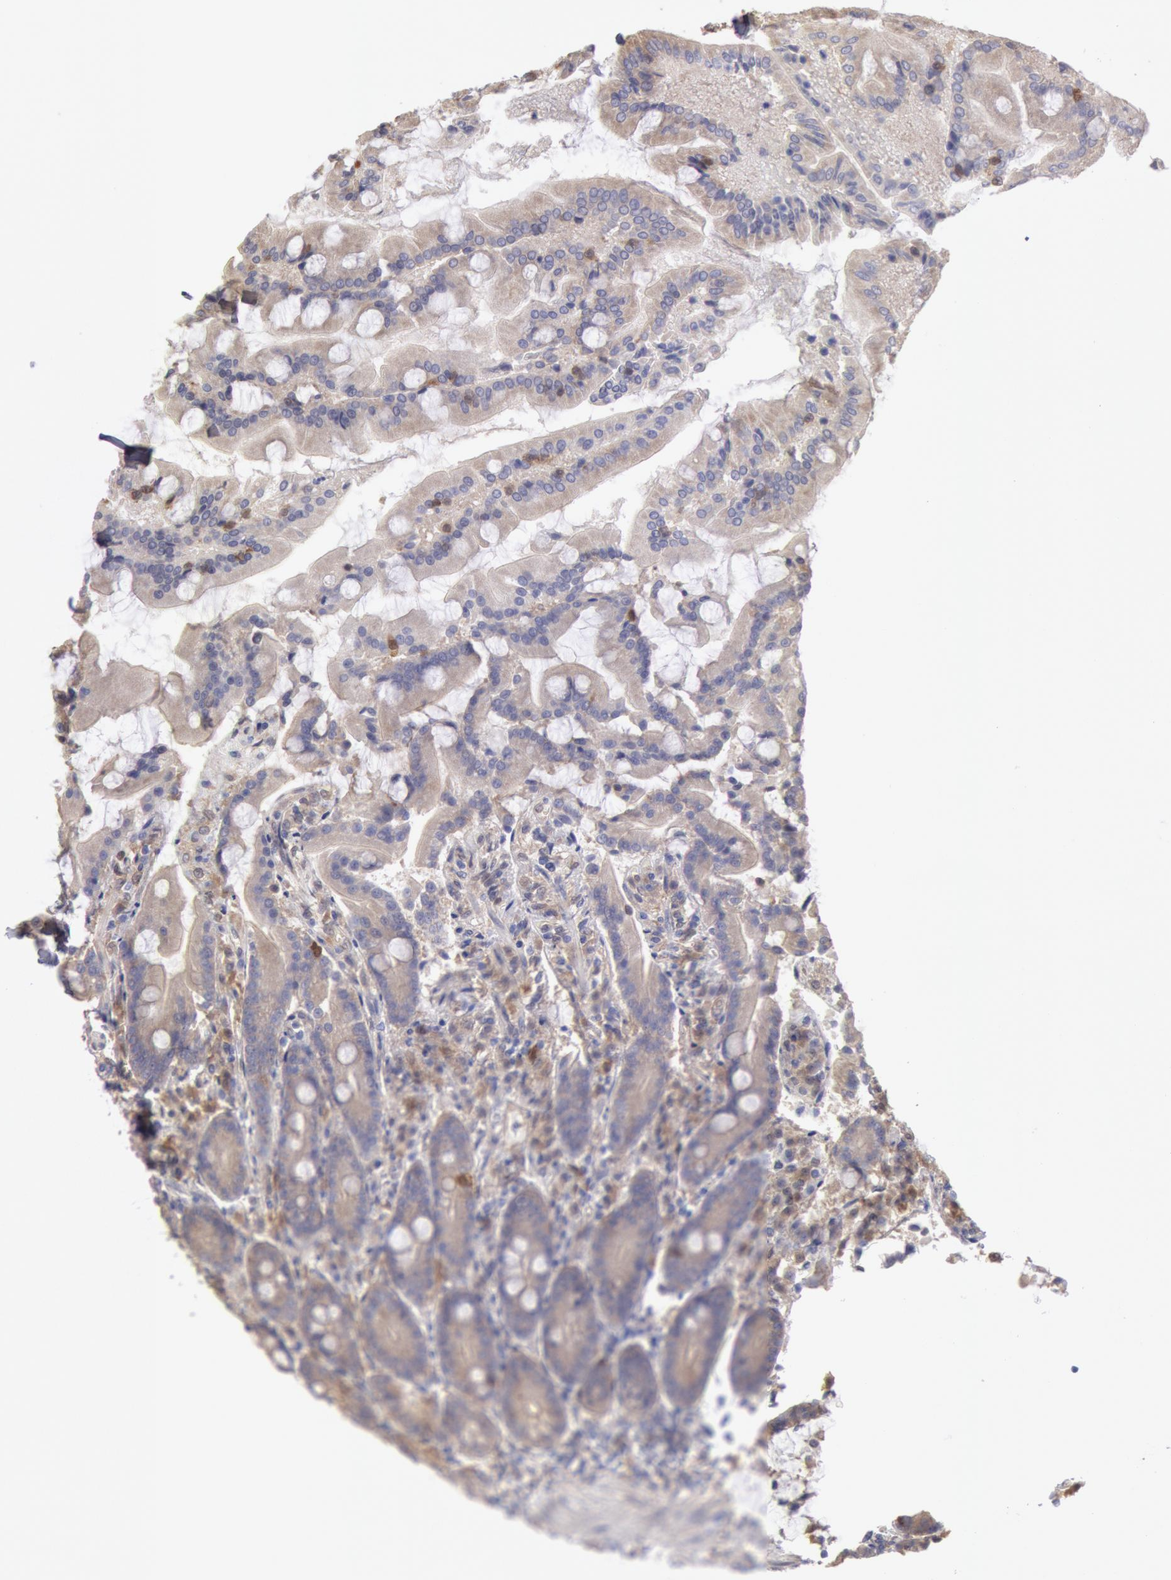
{"staining": {"intensity": "moderate", "quantity": "<25%", "location": "cytoplasmic/membranous"}, "tissue": "duodenum", "cell_type": "Glandular cells", "image_type": "normal", "snomed": [{"axis": "morphology", "description": "Normal tissue, NOS"}, {"axis": "topography", "description": "Duodenum"}], "caption": "Protein staining exhibits moderate cytoplasmic/membranous expression in approximately <25% of glandular cells in unremarkable duodenum.", "gene": "CCDC50", "patient": {"sex": "female", "age": 64}}